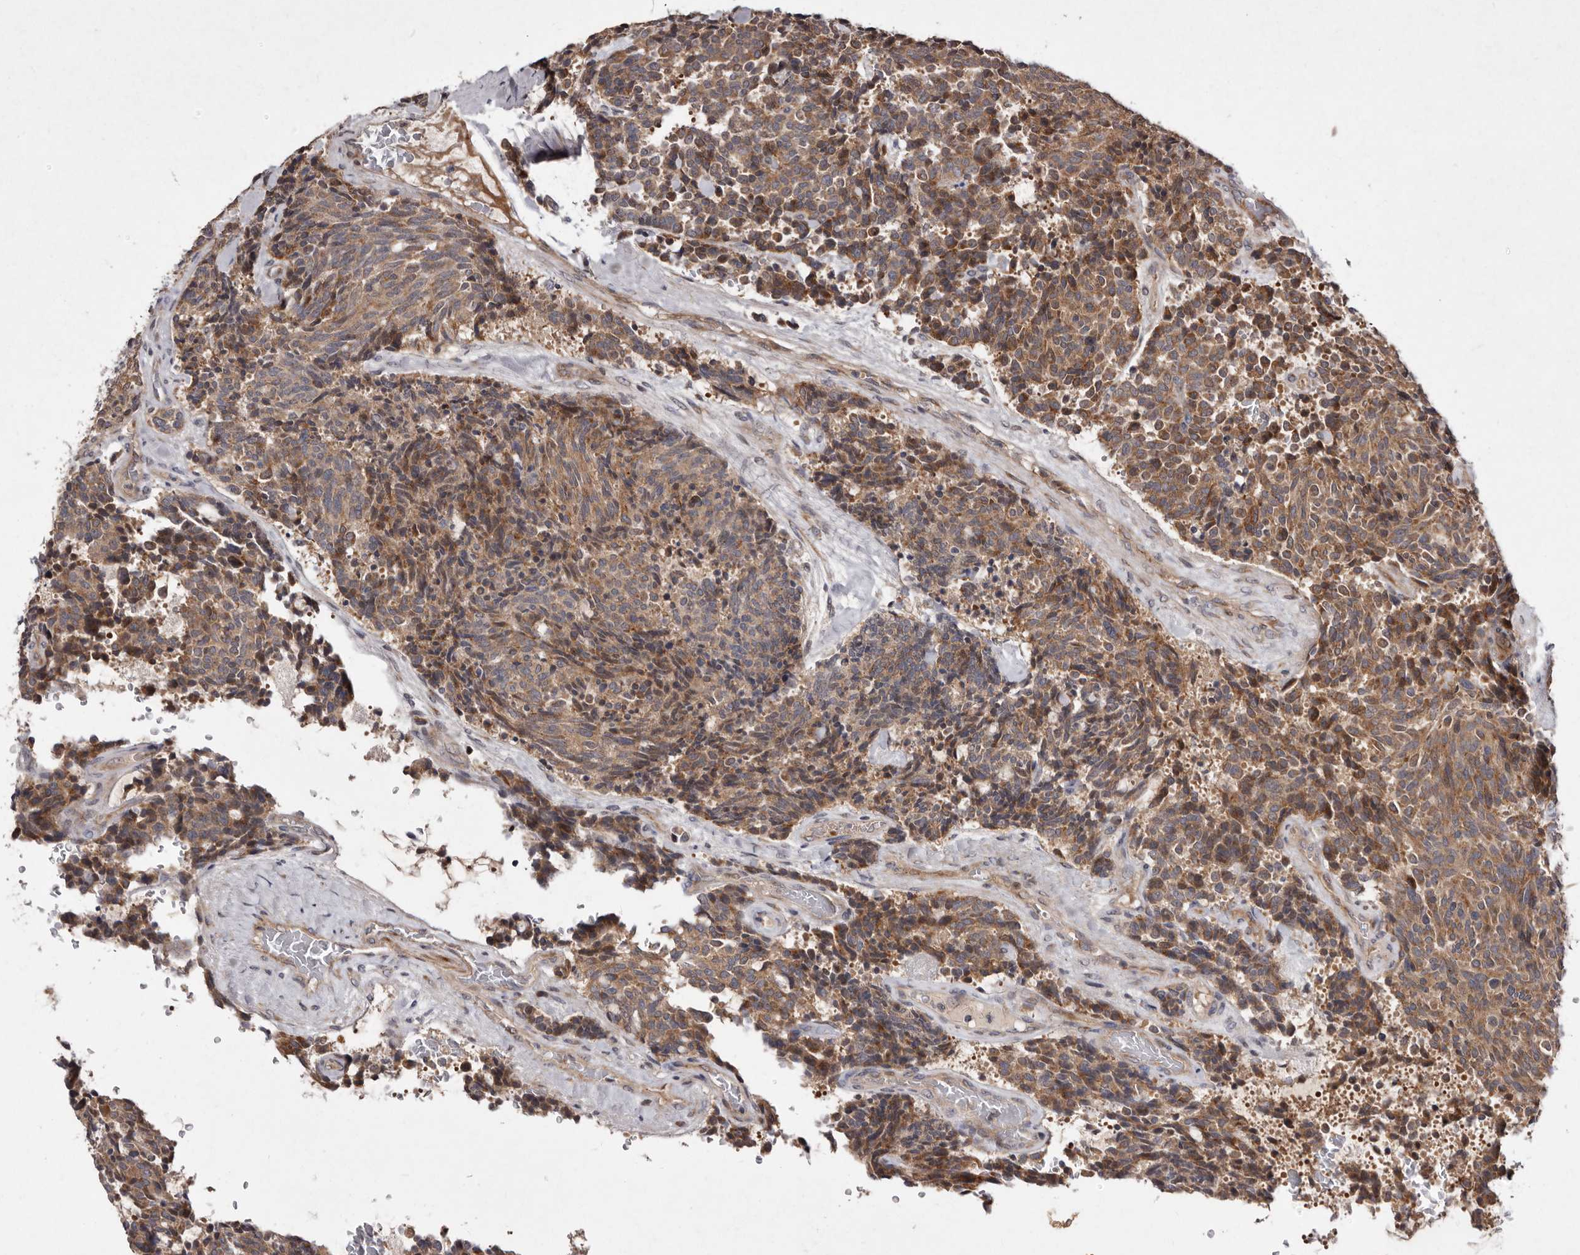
{"staining": {"intensity": "moderate", "quantity": ">75%", "location": "cytoplasmic/membranous"}, "tissue": "carcinoid", "cell_type": "Tumor cells", "image_type": "cancer", "snomed": [{"axis": "morphology", "description": "Carcinoid, malignant, NOS"}, {"axis": "topography", "description": "Pancreas"}], "caption": "Carcinoid stained with a protein marker demonstrates moderate staining in tumor cells.", "gene": "FLAD1", "patient": {"sex": "female", "age": 54}}